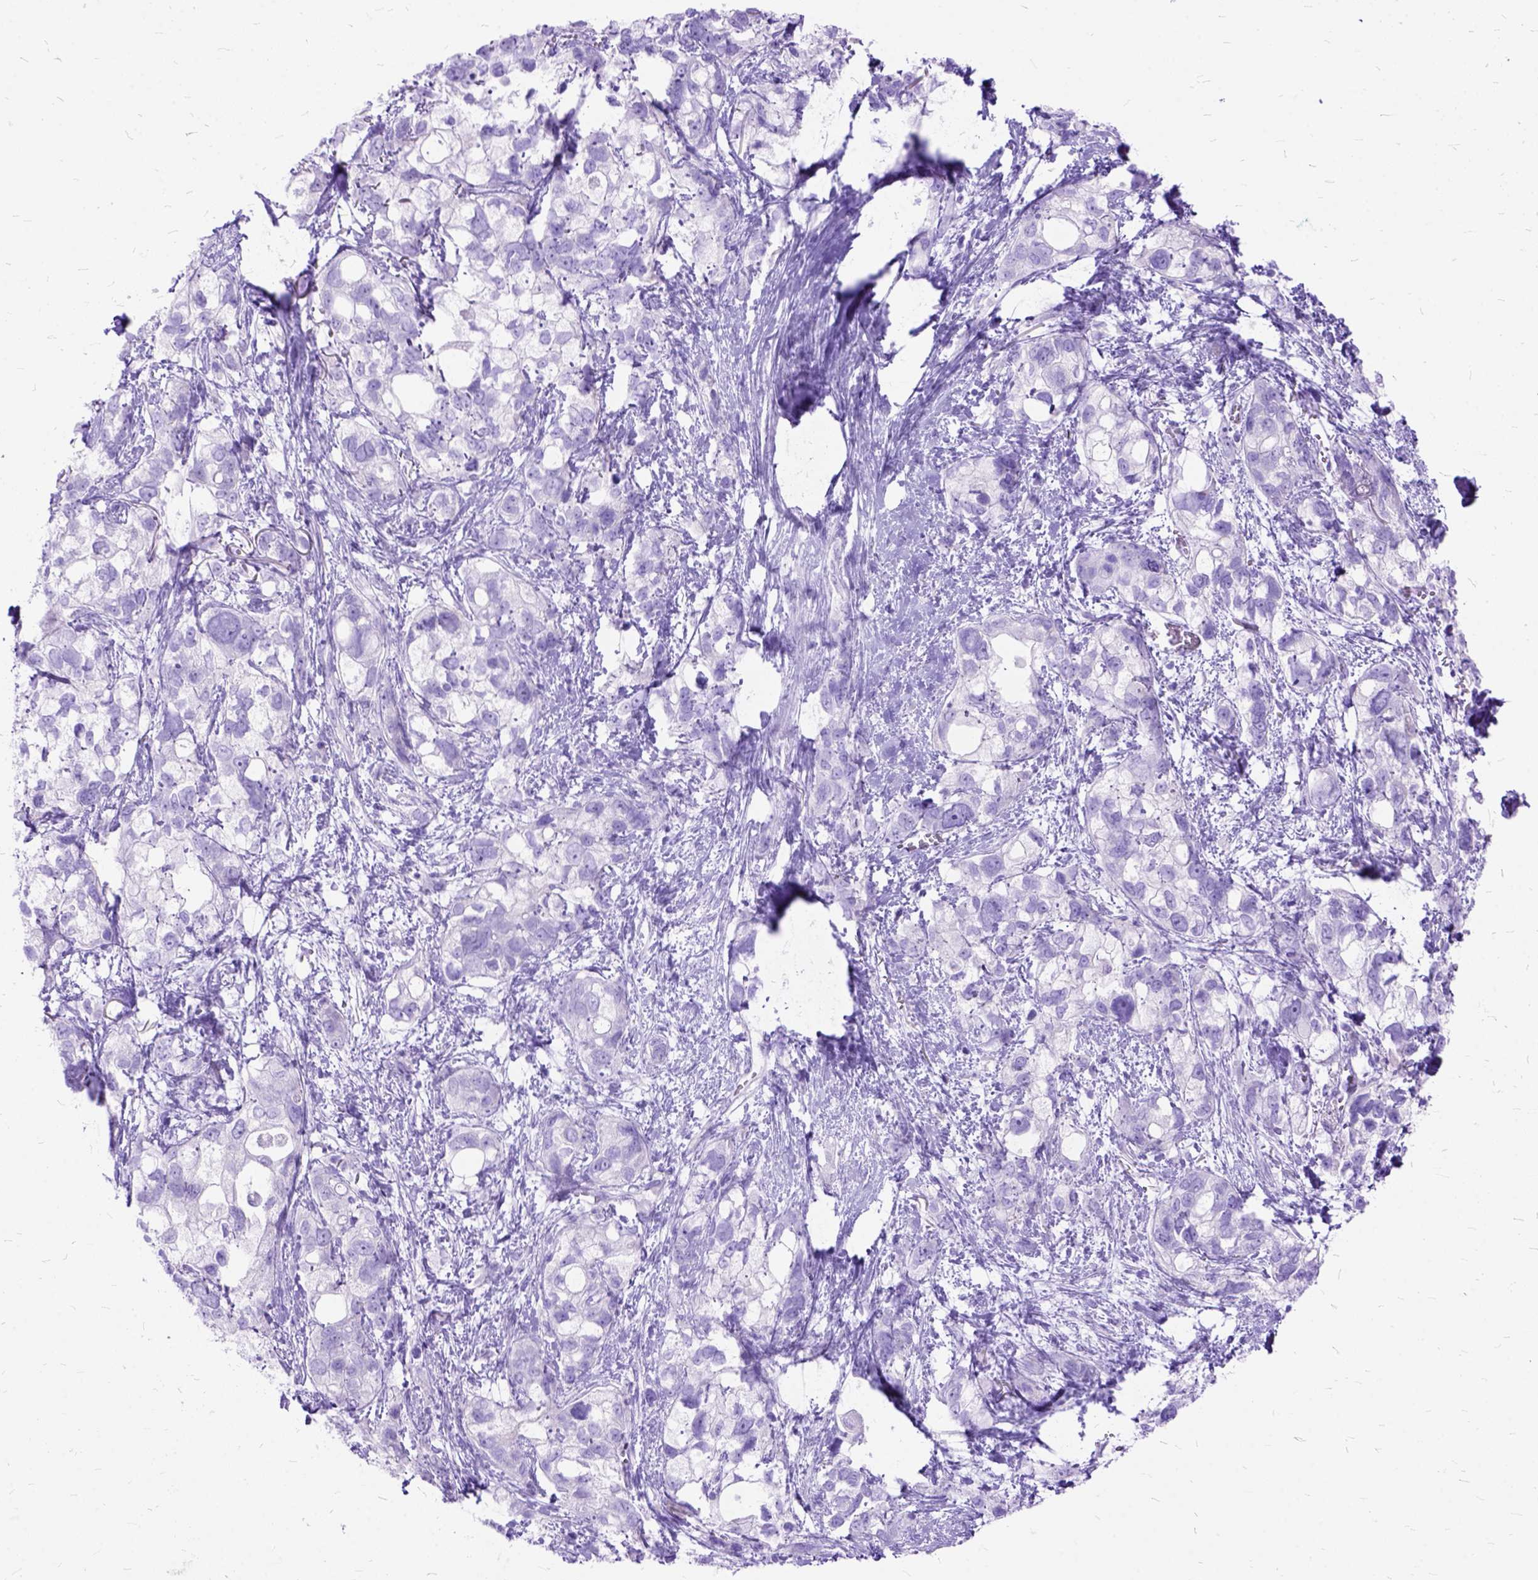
{"staining": {"intensity": "negative", "quantity": "none", "location": "none"}, "tissue": "stomach cancer", "cell_type": "Tumor cells", "image_type": "cancer", "snomed": [{"axis": "morphology", "description": "Adenocarcinoma, NOS"}, {"axis": "topography", "description": "Stomach, upper"}], "caption": "This photomicrograph is of adenocarcinoma (stomach) stained with immunohistochemistry (IHC) to label a protein in brown with the nuclei are counter-stained blue. There is no positivity in tumor cells. (DAB IHC with hematoxylin counter stain).", "gene": "DNAH2", "patient": {"sex": "female", "age": 81}}